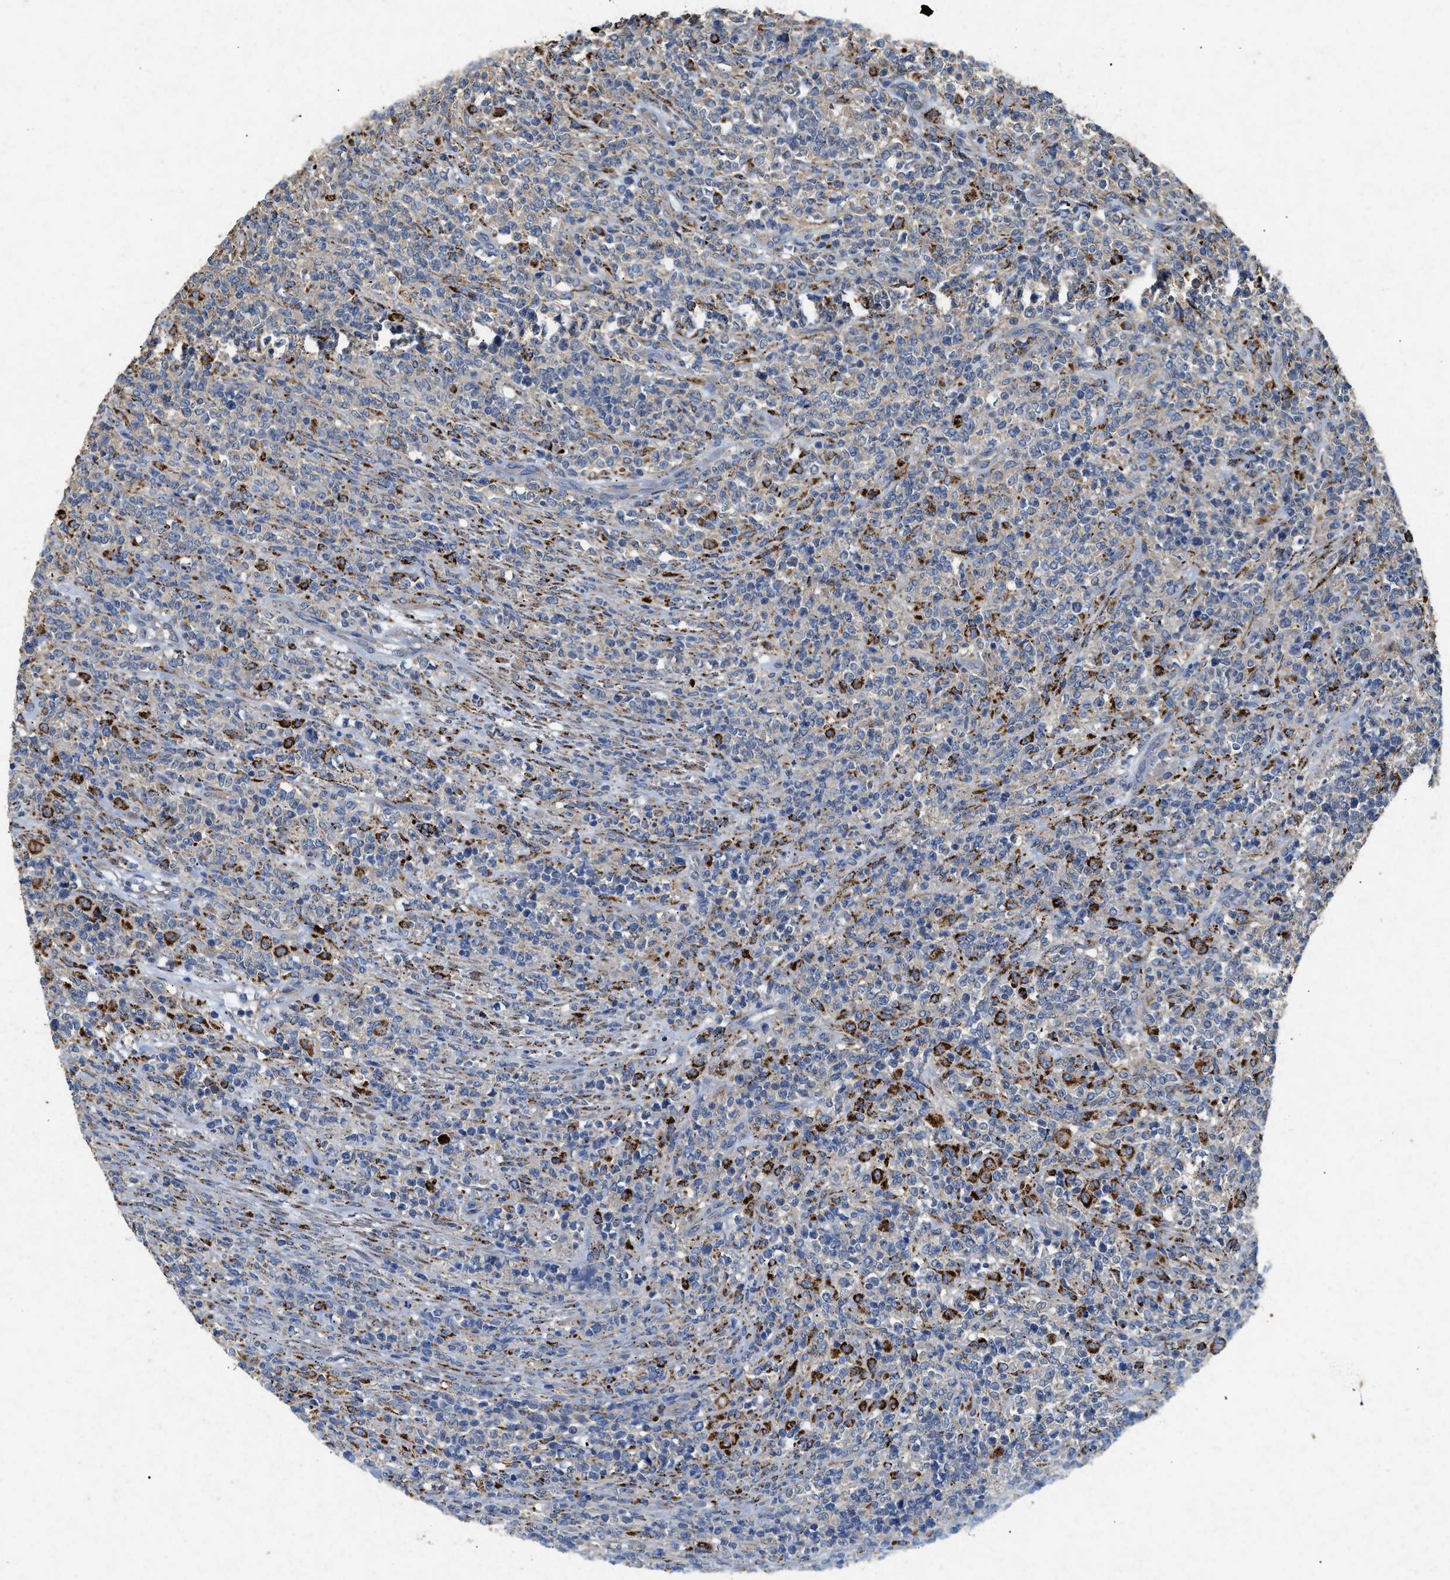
{"staining": {"intensity": "strong", "quantity": "<25%", "location": "cytoplasmic/membranous"}, "tissue": "lymphoma", "cell_type": "Tumor cells", "image_type": "cancer", "snomed": [{"axis": "morphology", "description": "Malignant lymphoma, non-Hodgkin's type, High grade"}, {"axis": "topography", "description": "Soft tissue"}], "caption": "A brown stain shows strong cytoplasmic/membranous staining of a protein in high-grade malignant lymphoma, non-Hodgkin's type tumor cells.", "gene": "CDK15", "patient": {"sex": "male", "age": 18}}